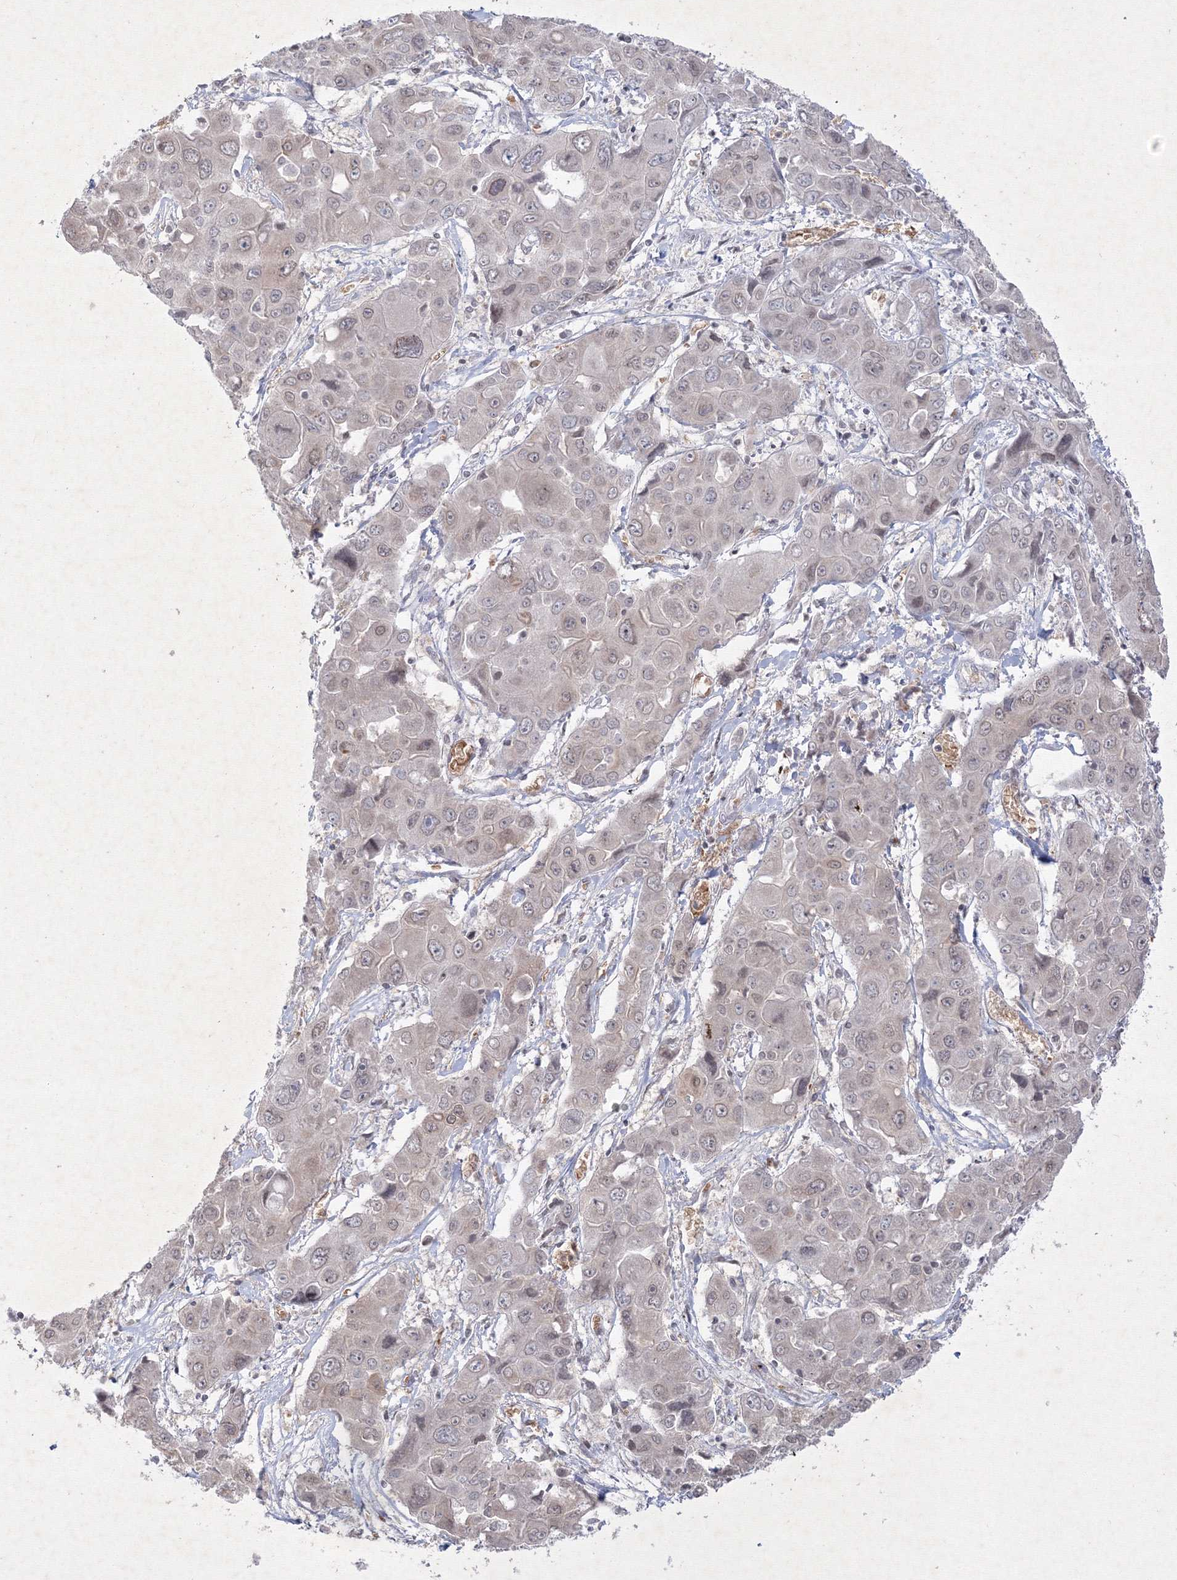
{"staining": {"intensity": "negative", "quantity": "none", "location": "none"}, "tissue": "liver cancer", "cell_type": "Tumor cells", "image_type": "cancer", "snomed": [{"axis": "morphology", "description": "Cholangiocarcinoma"}, {"axis": "topography", "description": "Liver"}], "caption": "IHC histopathology image of liver cancer (cholangiocarcinoma) stained for a protein (brown), which displays no positivity in tumor cells. The staining is performed using DAB (3,3'-diaminobenzidine) brown chromogen with nuclei counter-stained in using hematoxylin.", "gene": "NXPE3", "patient": {"sex": "male", "age": 67}}